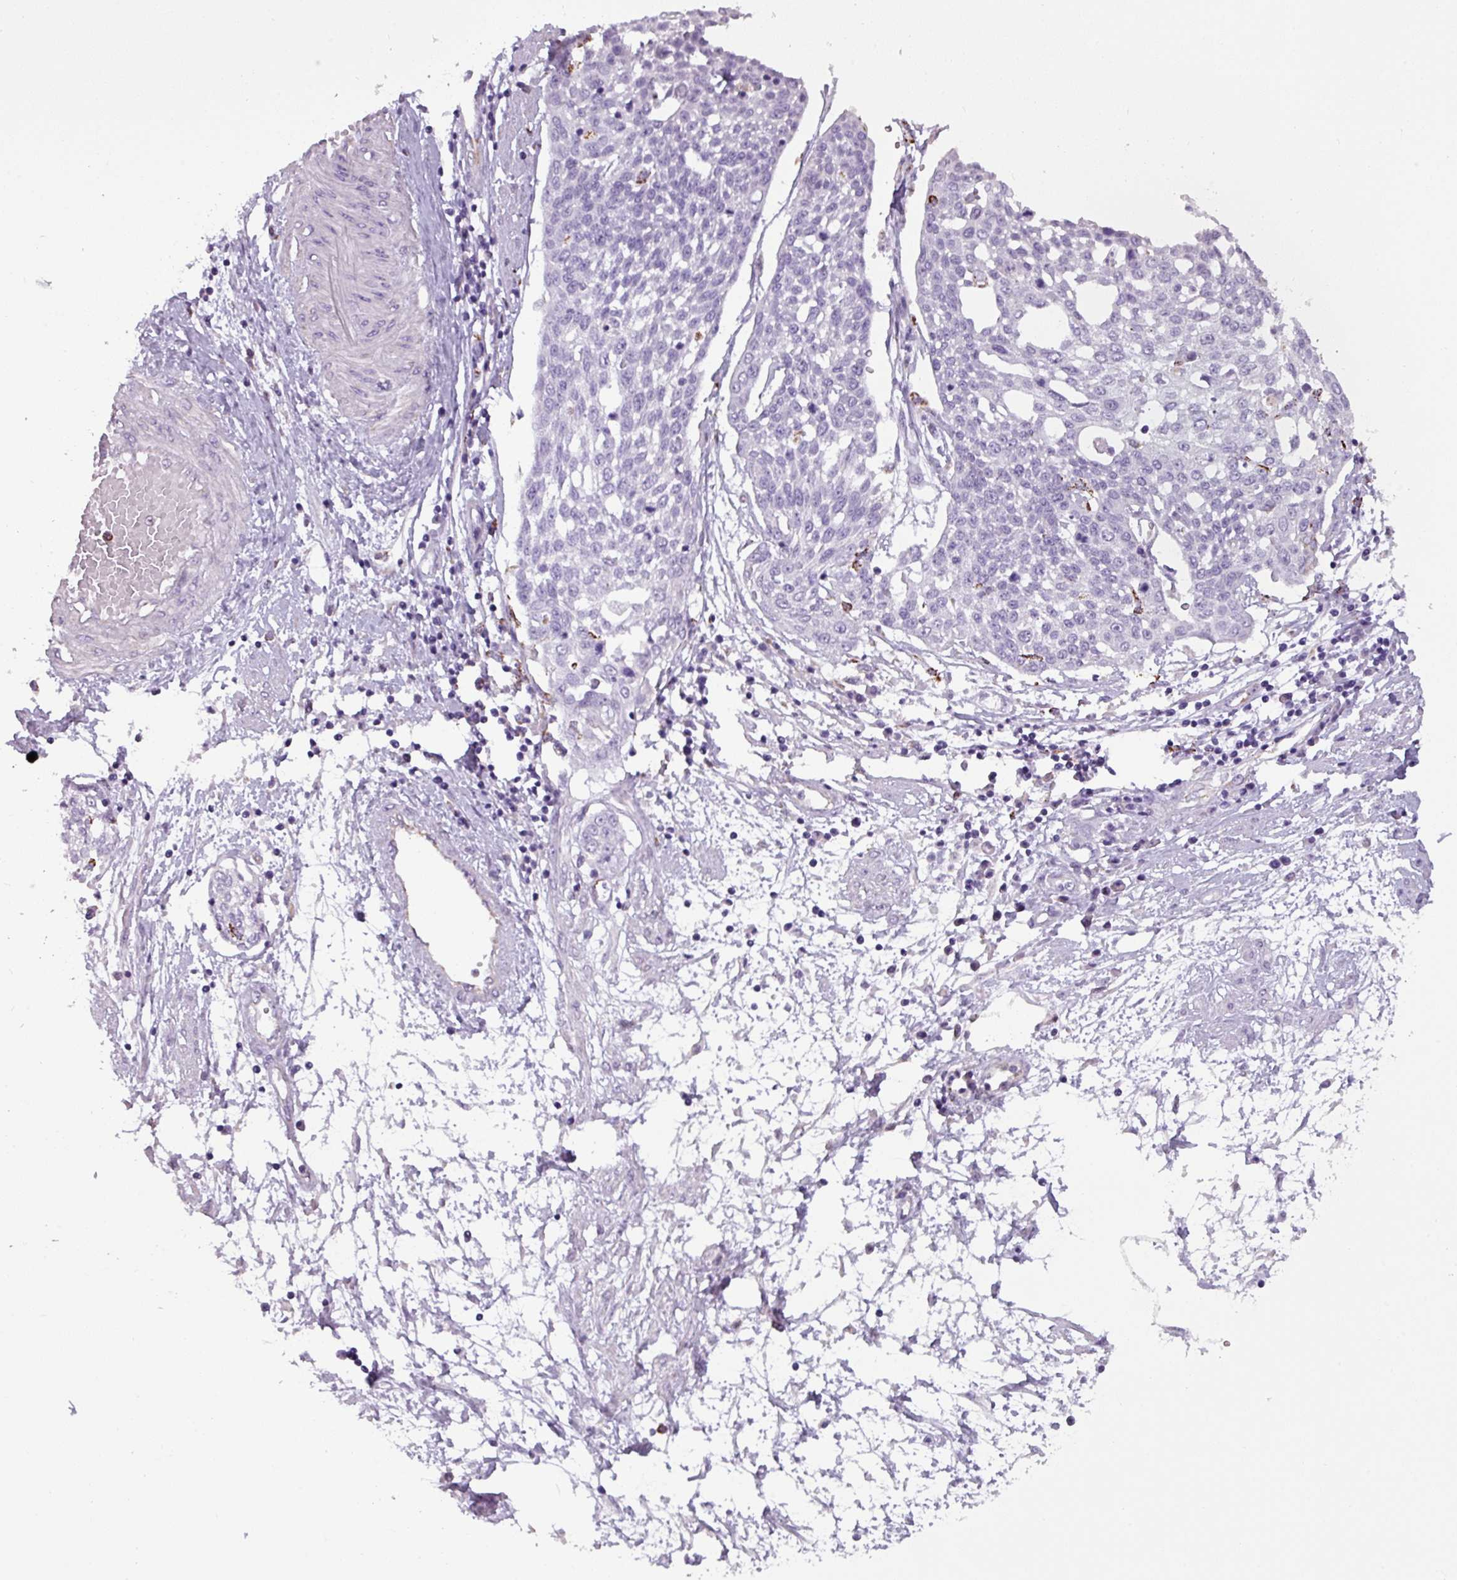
{"staining": {"intensity": "negative", "quantity": "none", "location": "none"}, "tissue": "cervical cancer", "cell_type": "Tumor cells", "image_type": "cancer", "snomed": [{"axis": "morphology", "description": "Squamous cell carcinoma, NOS"}, {"axis": "topography", "description": "Cervix"}], "caption": "Immunohistochemical staining of cervical cancer (squamous cell carcinoma) demonstrates no significant positivity in tumor cells. The staining was performed using DAB (3,3'-diaminobenzidine) to visualize the protein expression in brown, while the nuclei were stained in blue with hematoxylin (Magnification: 20x).", "gene": "ZNF667", "patient": {"sex": "female", "age": 34}}